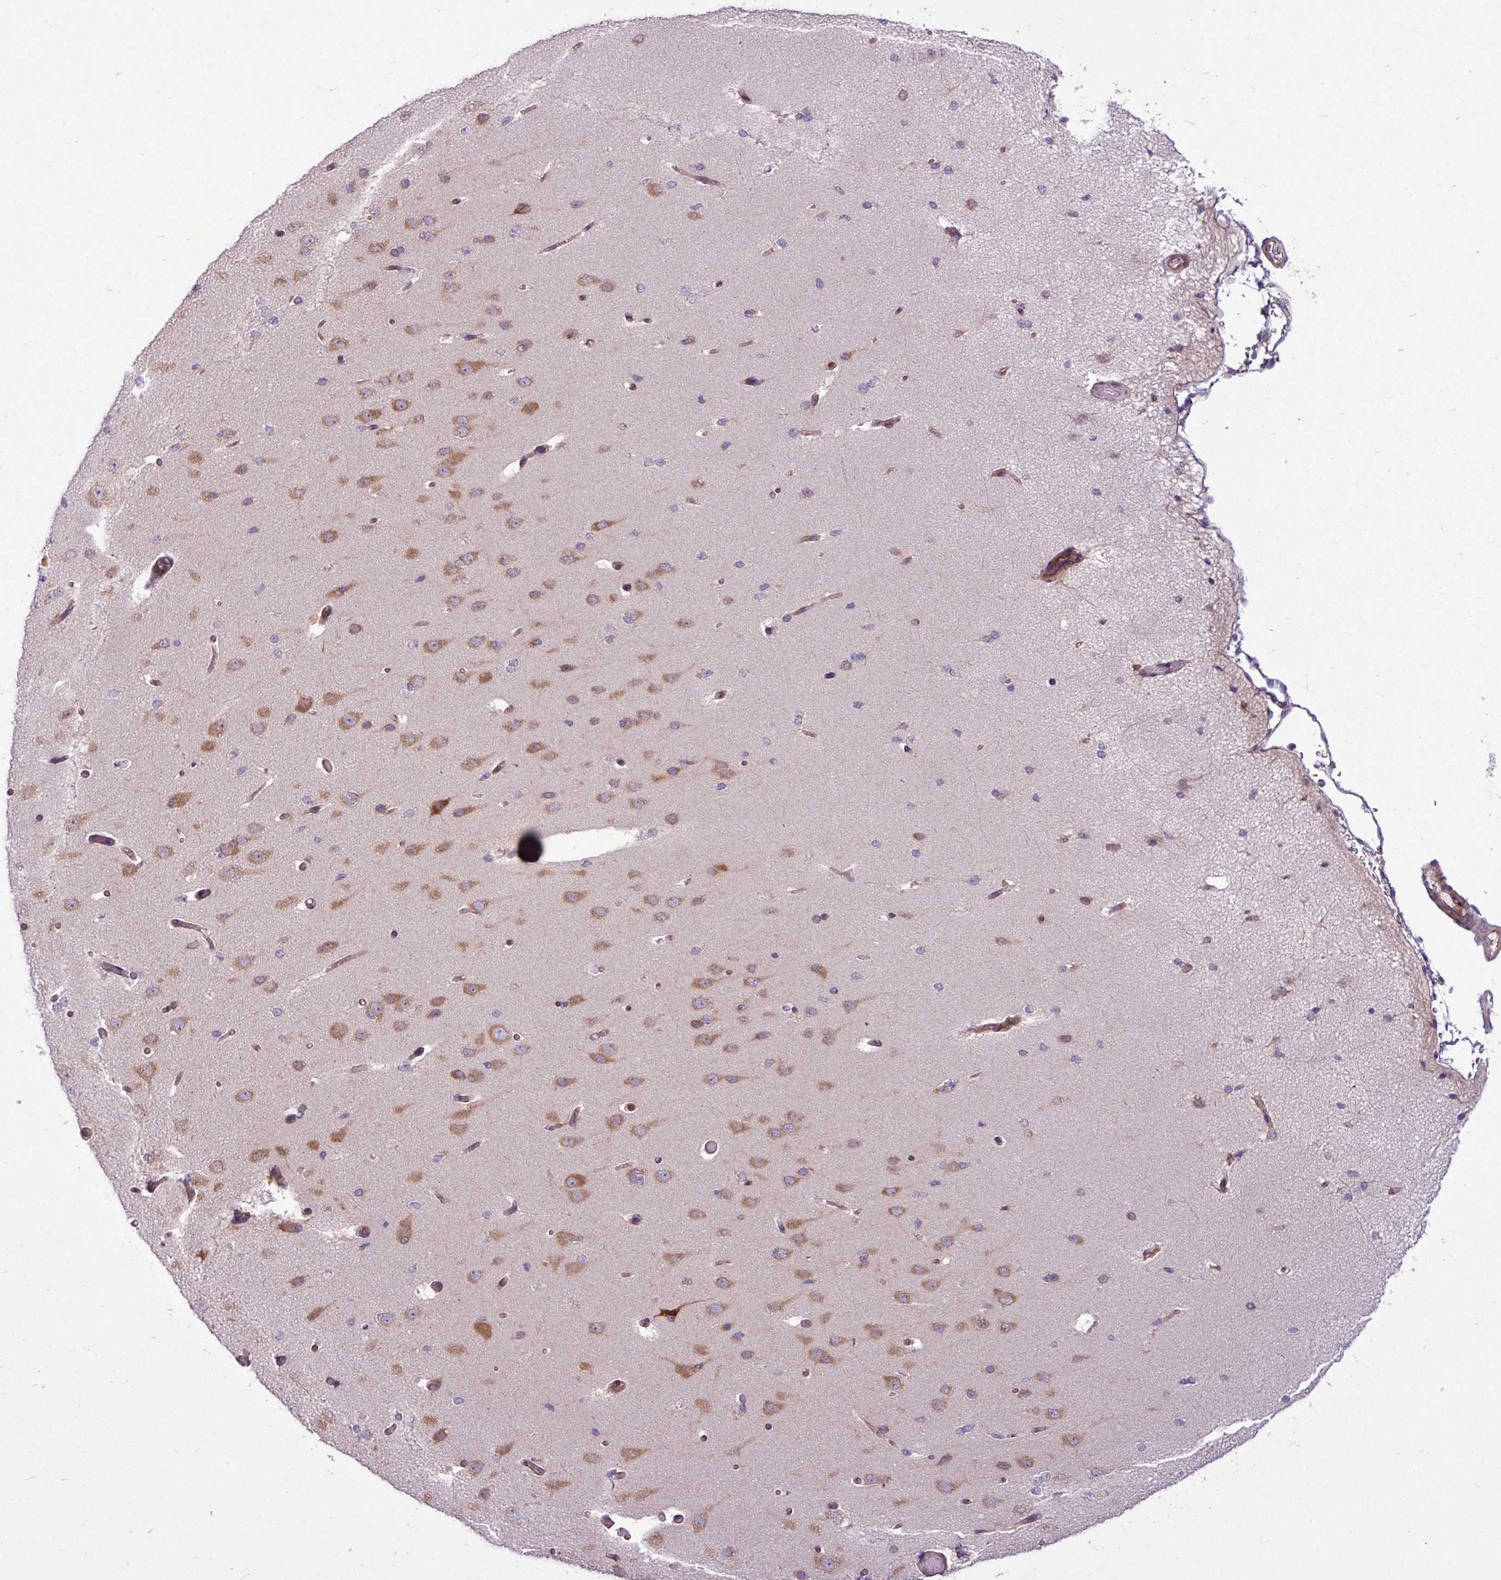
{"staining": {"intensity": "moderate", "quantity": ">75%", "location": "cytoplasmic/membranous"}, "tissue": "cerebral cortex", "cell_type": "Endothelial cells", "image_type": "normal", "snomed": [{"axis": "morphology", "description": "Normal tissue, NOS"}, {"axis": "morphology", "description": "Inflammation, NOS"}, {"axis": "topography", "description": "Cerebral cortex"}], "caption": "Immunohistochemistry (IHC) micrograph of normal cerebral cortex stained for a protein (brown), which demonstrates medium levels of moderate cytoplasmic/membranous expression in approximately >75% of endothelial cells.", "gene": "MROH2A", "patient": {"sex": "male", "age": 6}}